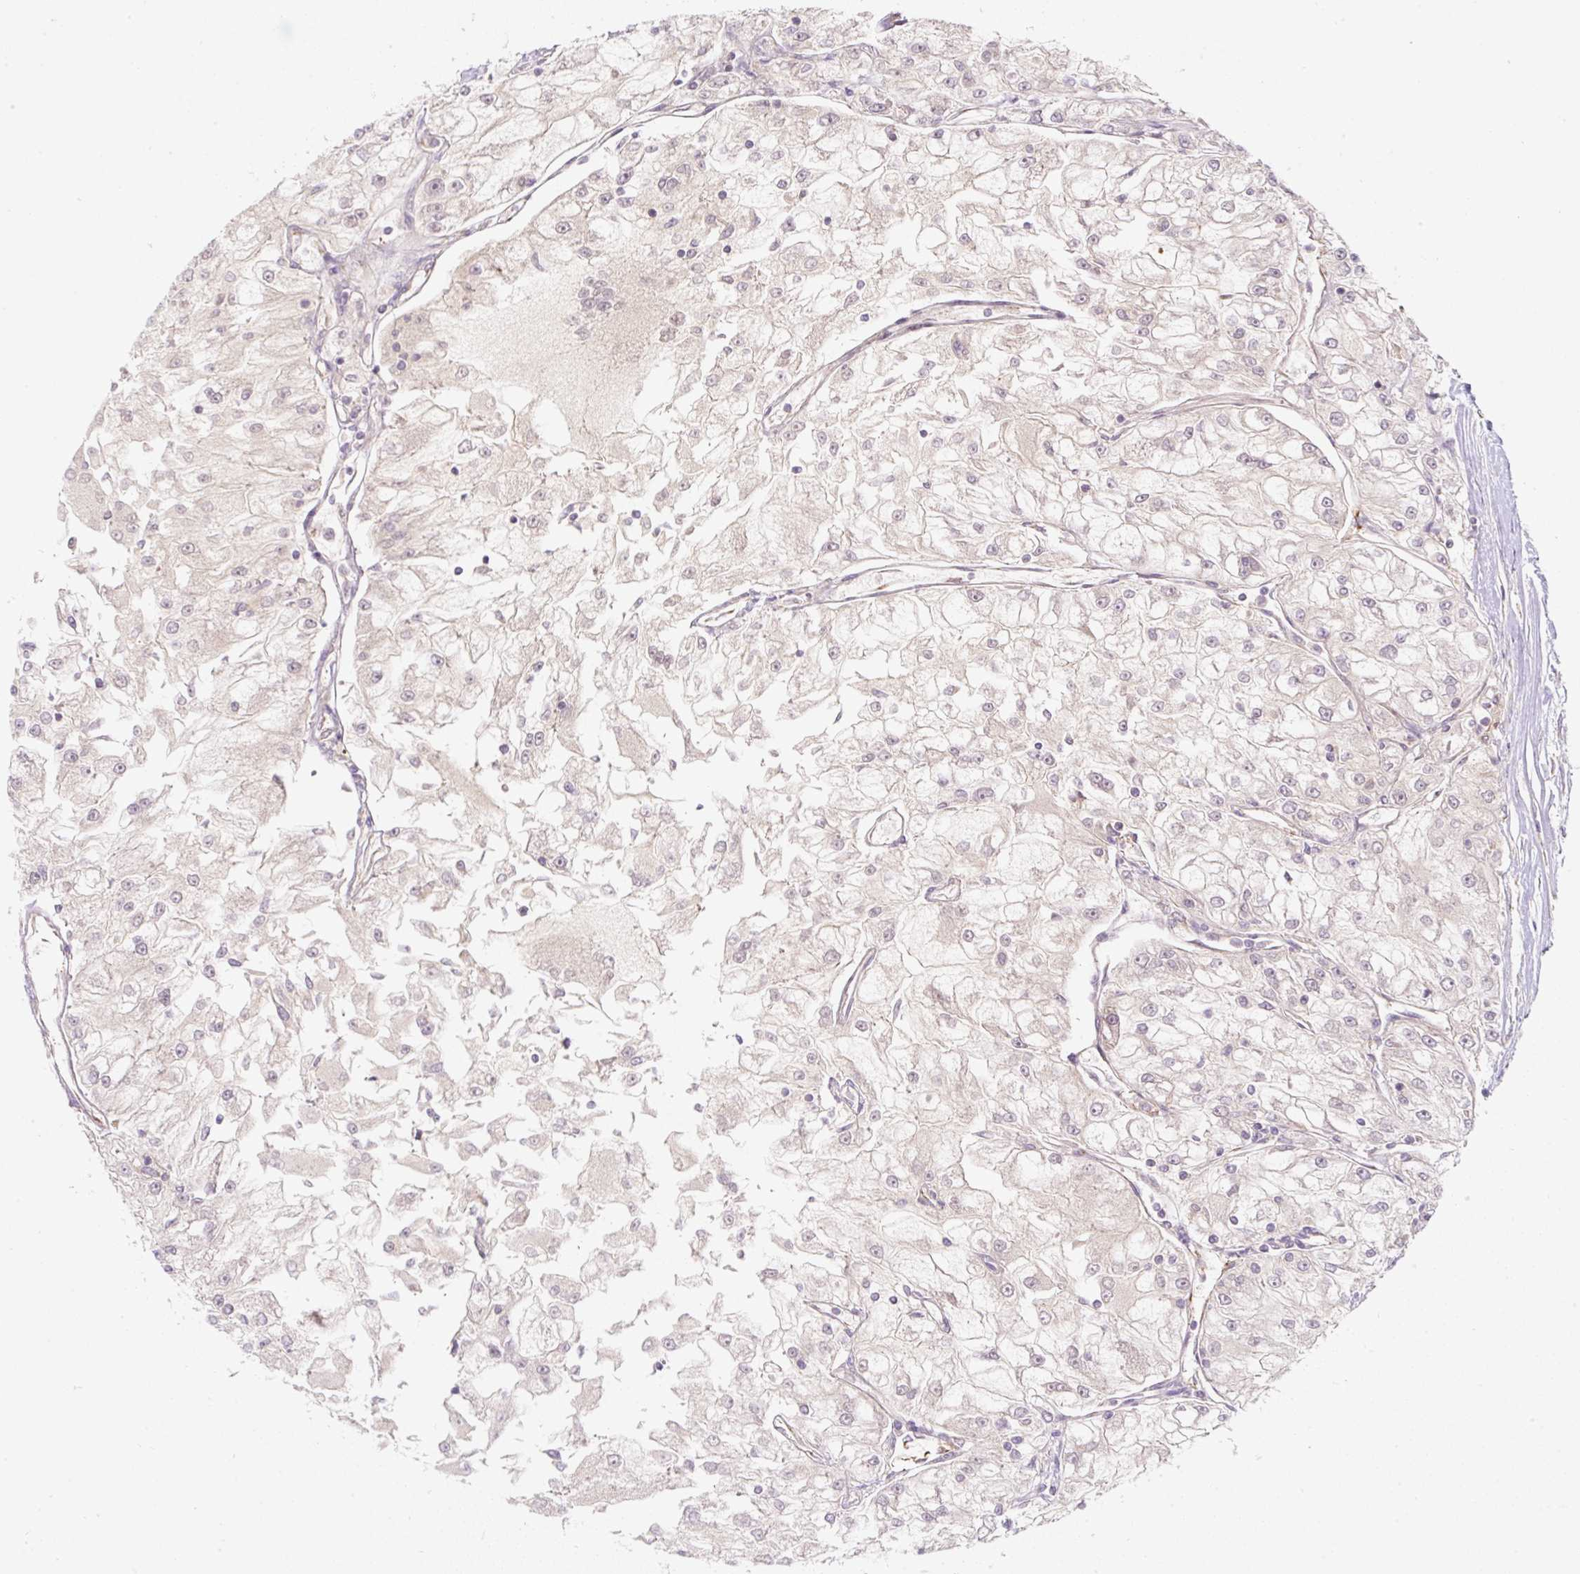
{"staining": {"intensity": "negative", "quantity": "none", "location": "none"}, "tissue": "renal cancer", "cell_type": "Tumor cells", "image_type": "cancer", "snomed": [{"axis": "morphology", "description": "Adenocarcinoma, NOS"}, {"axis": "topography", "description": "Kidney"}], "caption": "This is a image of immunohistochemistry (IHC) staining of renal cancer (adenocarcinoma), which shows no positivity in tumor cells.", "gene": "ERAP2", "patient": {"sex": "female", "age": 72}}